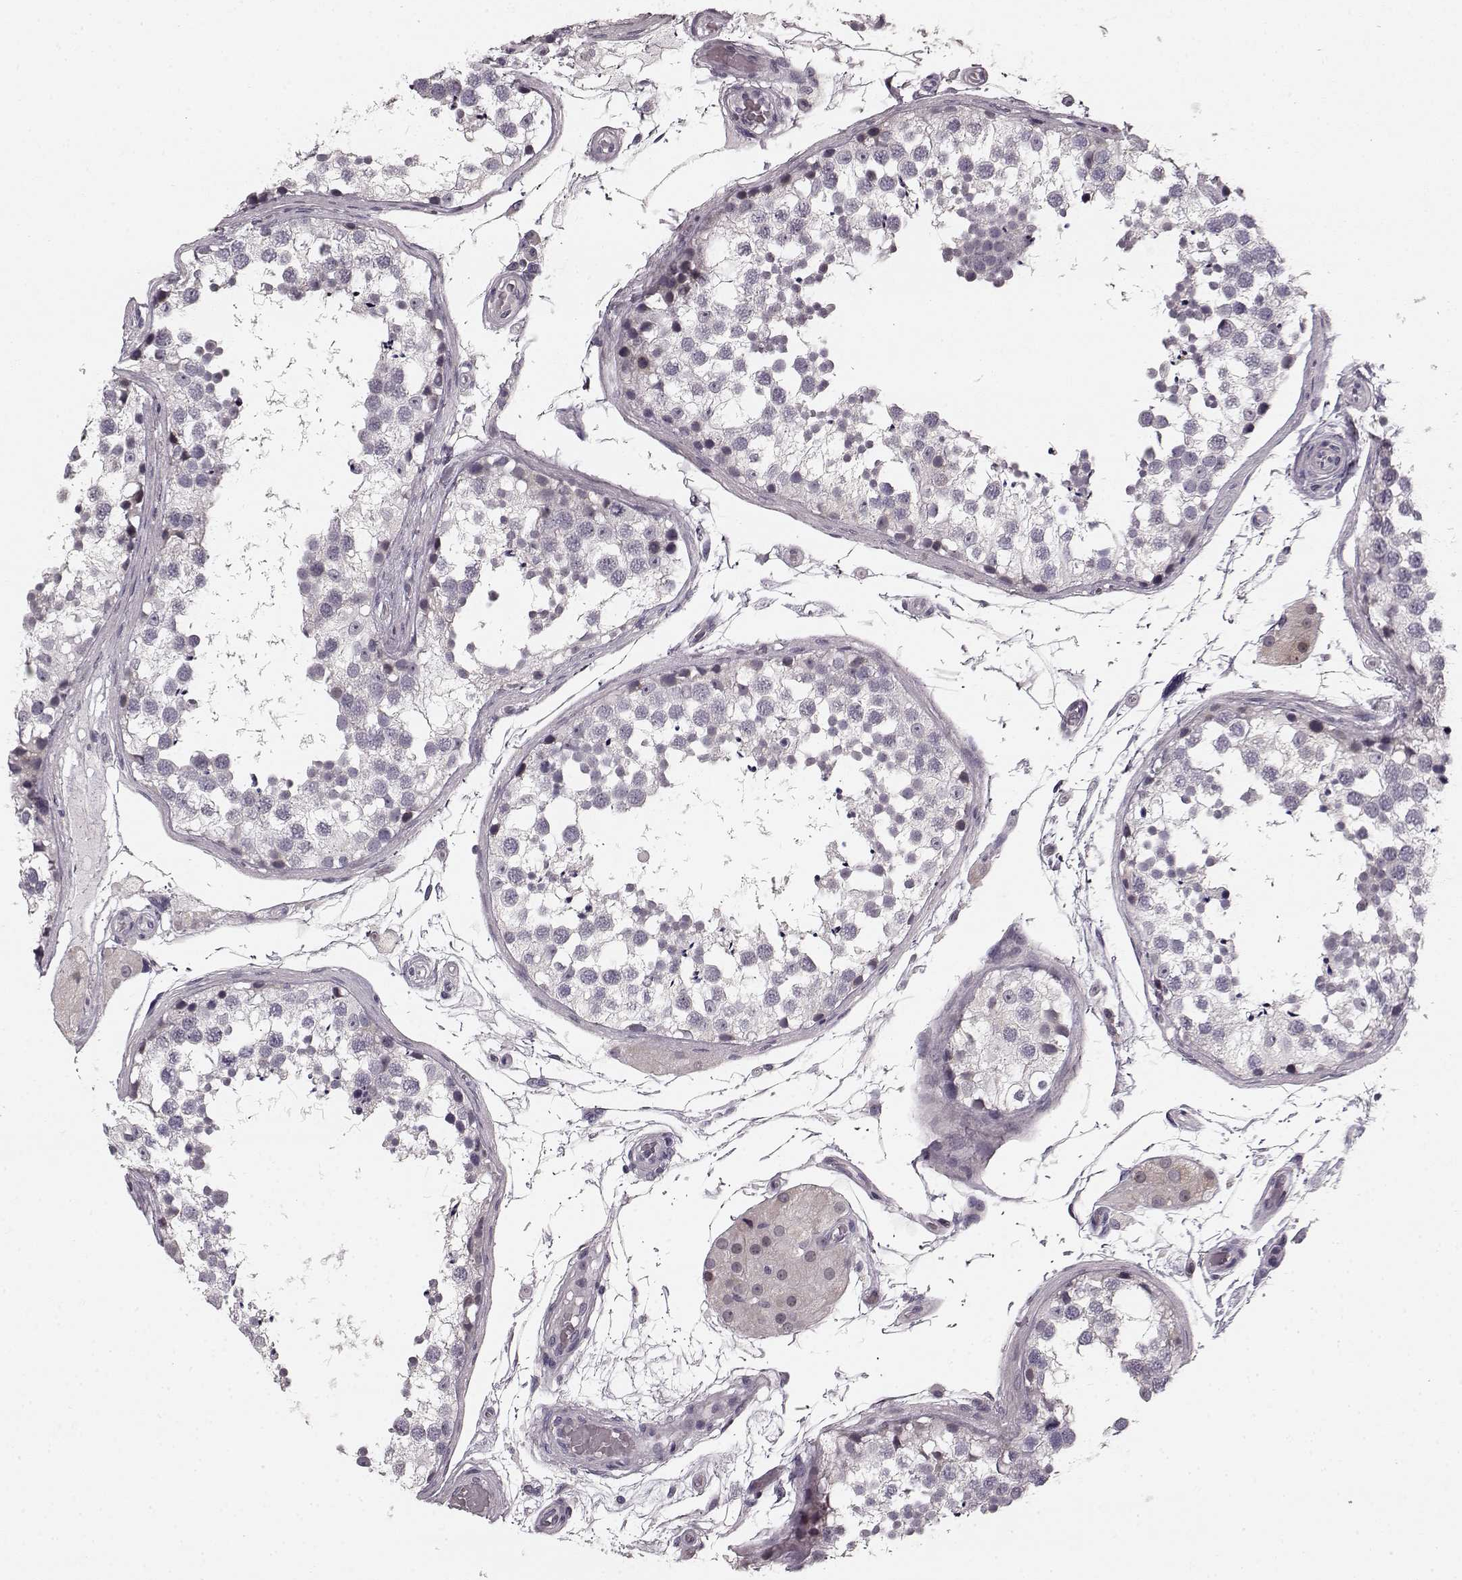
{"staining": {"intensity": "negative", "quantity": "none", "location": "none"}, "tissue": "testis", "cell_type": "Cells in seminiferous ducts", "image_type": "normal", "snomed": [{"axis": "morphology", "description": "Normal tissue, NOS"}, {"axis": "morphology", "description": "Seminoma, NOS"}, {"axis": "topography", "description": "Testis"}], "caption": "Testis was stained to show a protein in brown. There is no significant expression in cells in seminiferous ducts. (Brightfield microscopy of DAB IHC at high magnification).", "gene": "FAM234B", "patient": {"sex": "male", "age": 65}}